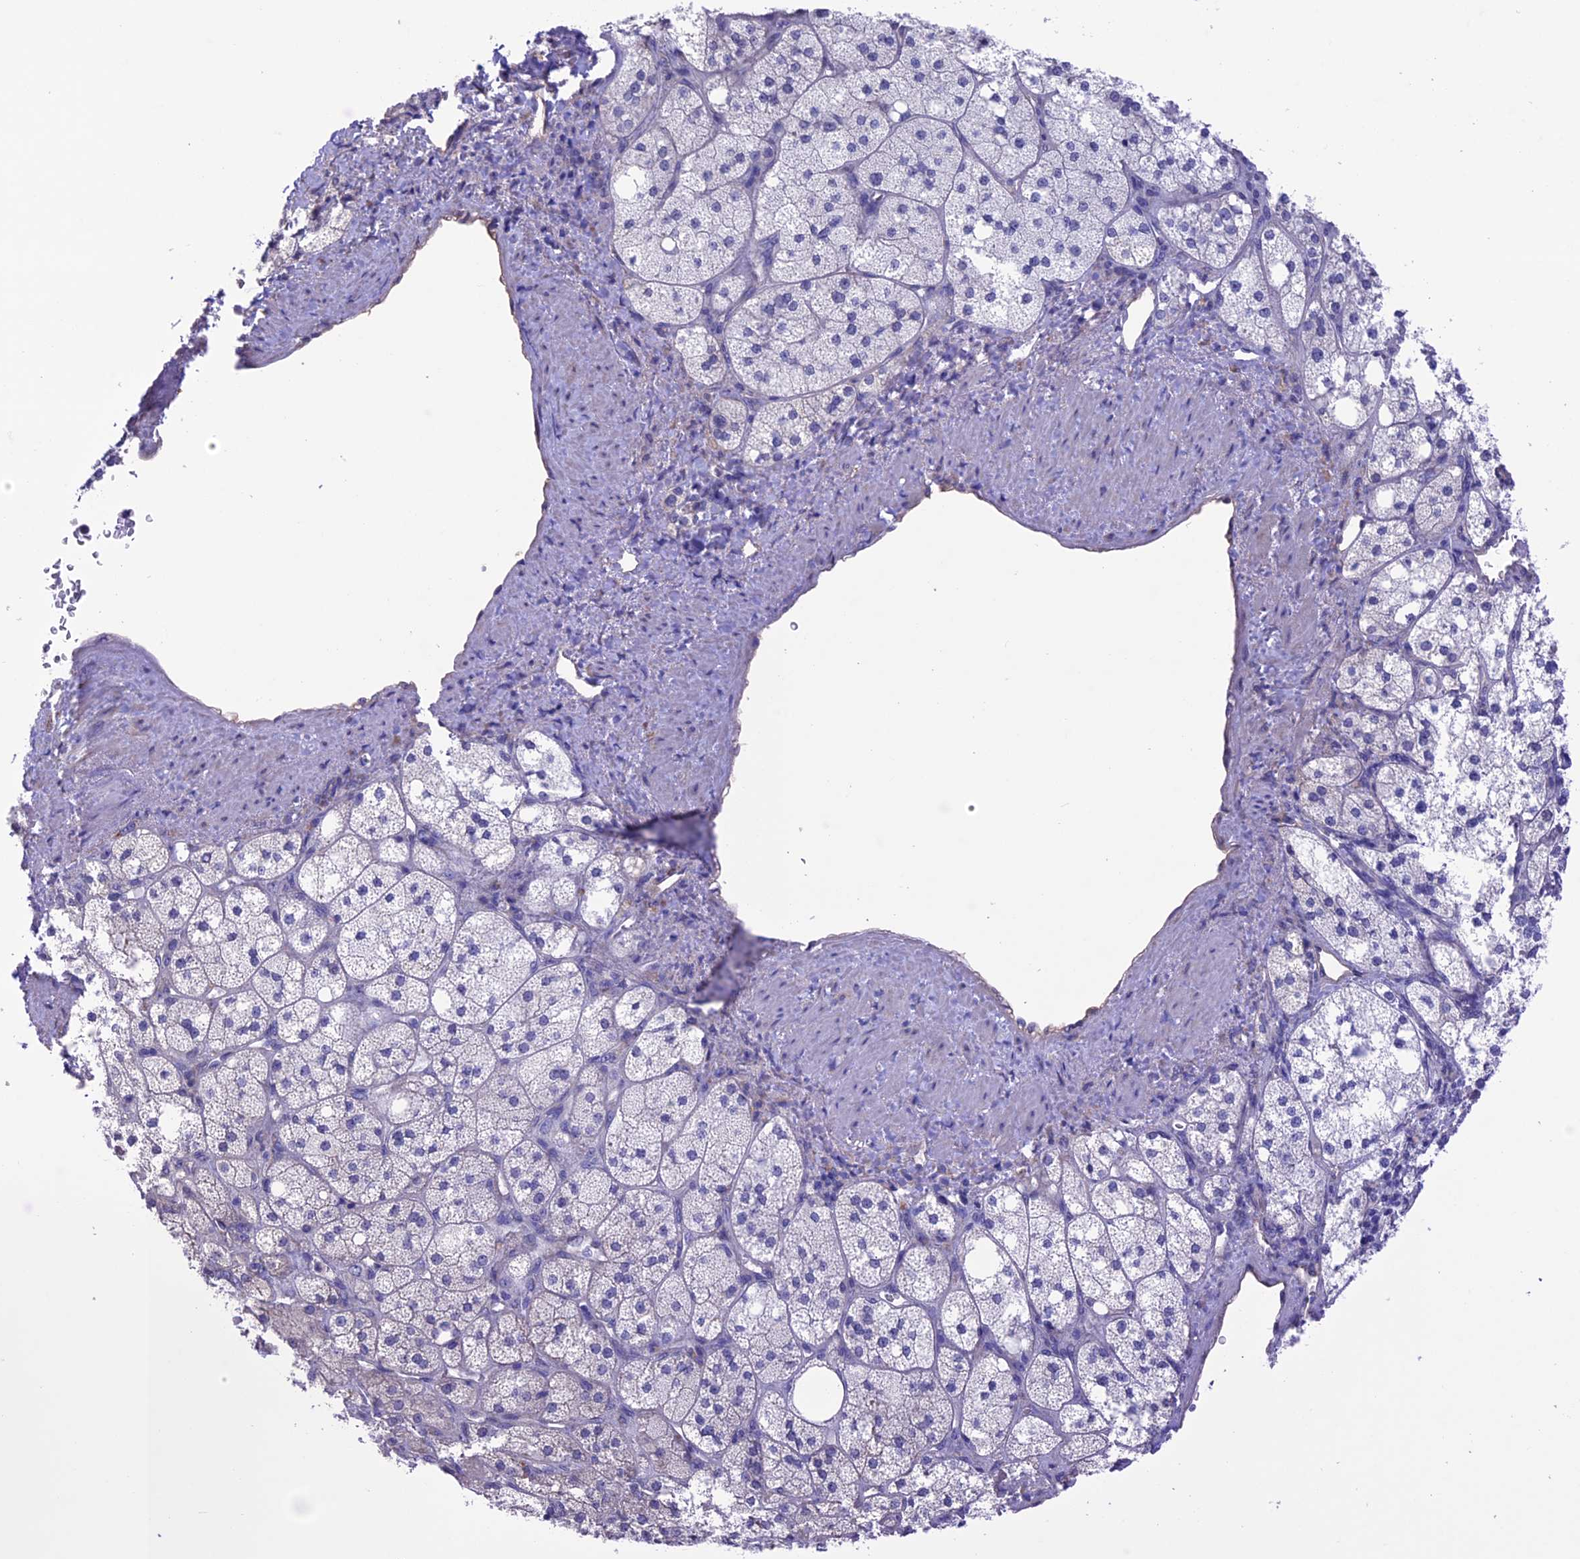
{"staining": {"intensity": "negative", "quantity": "none", "location": "none"}, "tissue": "adrenal gland", "cell_type": "Glandular cells", "image_type": "normal", "snomed": [{"axis": "morphology", "description": "Normal tissue, NOS"}, {"axis": "topography", "description": "Adrenal gland"}], "caption": "Glandular cells show no significant positivity in normal adrenal gland. The staining is performed using DAB brown chromogen with nuclei counter-stained in using hematoxylin.", "gene": "SLC1A6", "patient": {"sex": "male", "age": 61}}